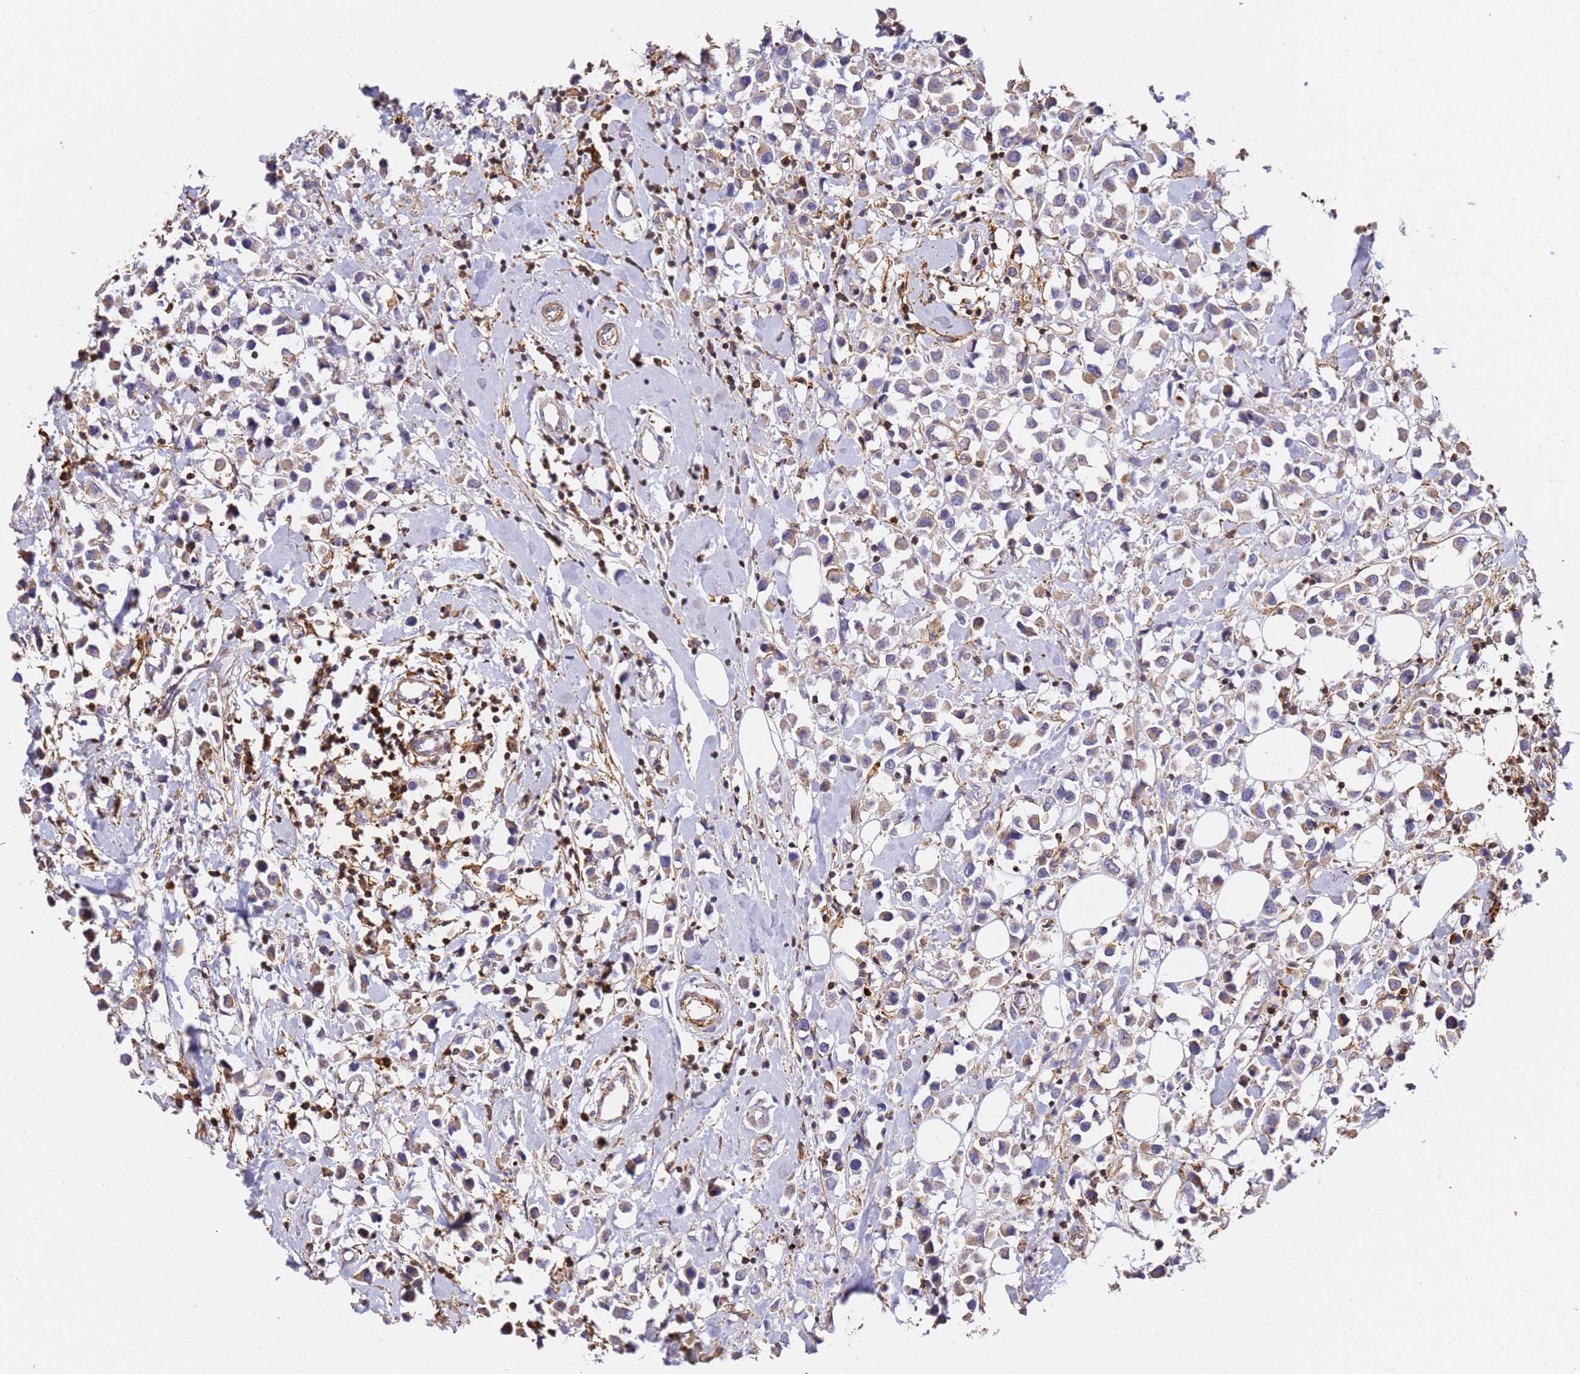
{"staining": {"intensity": "weak", "quantity": ">75%", "location": "cytoplasmic/membranous"}, "tissue": "breast cancer", "cell_type": "Tumor cells", "image_type": "cancer", "snomed": [{"axis": "morphology", "description": "Duct carcinoma"}, {"axis": "topography", "description": "Breast"}], "caption": "About >75% of tumor cells in human infiltrating ductal carcinoma (breast) exhibit weak cytoplasmic/membranous protein staining as visualized by brown immunohistochemical staining.", "gene": "ZNF671", "patient": {"sex": "female", "age": 61}}